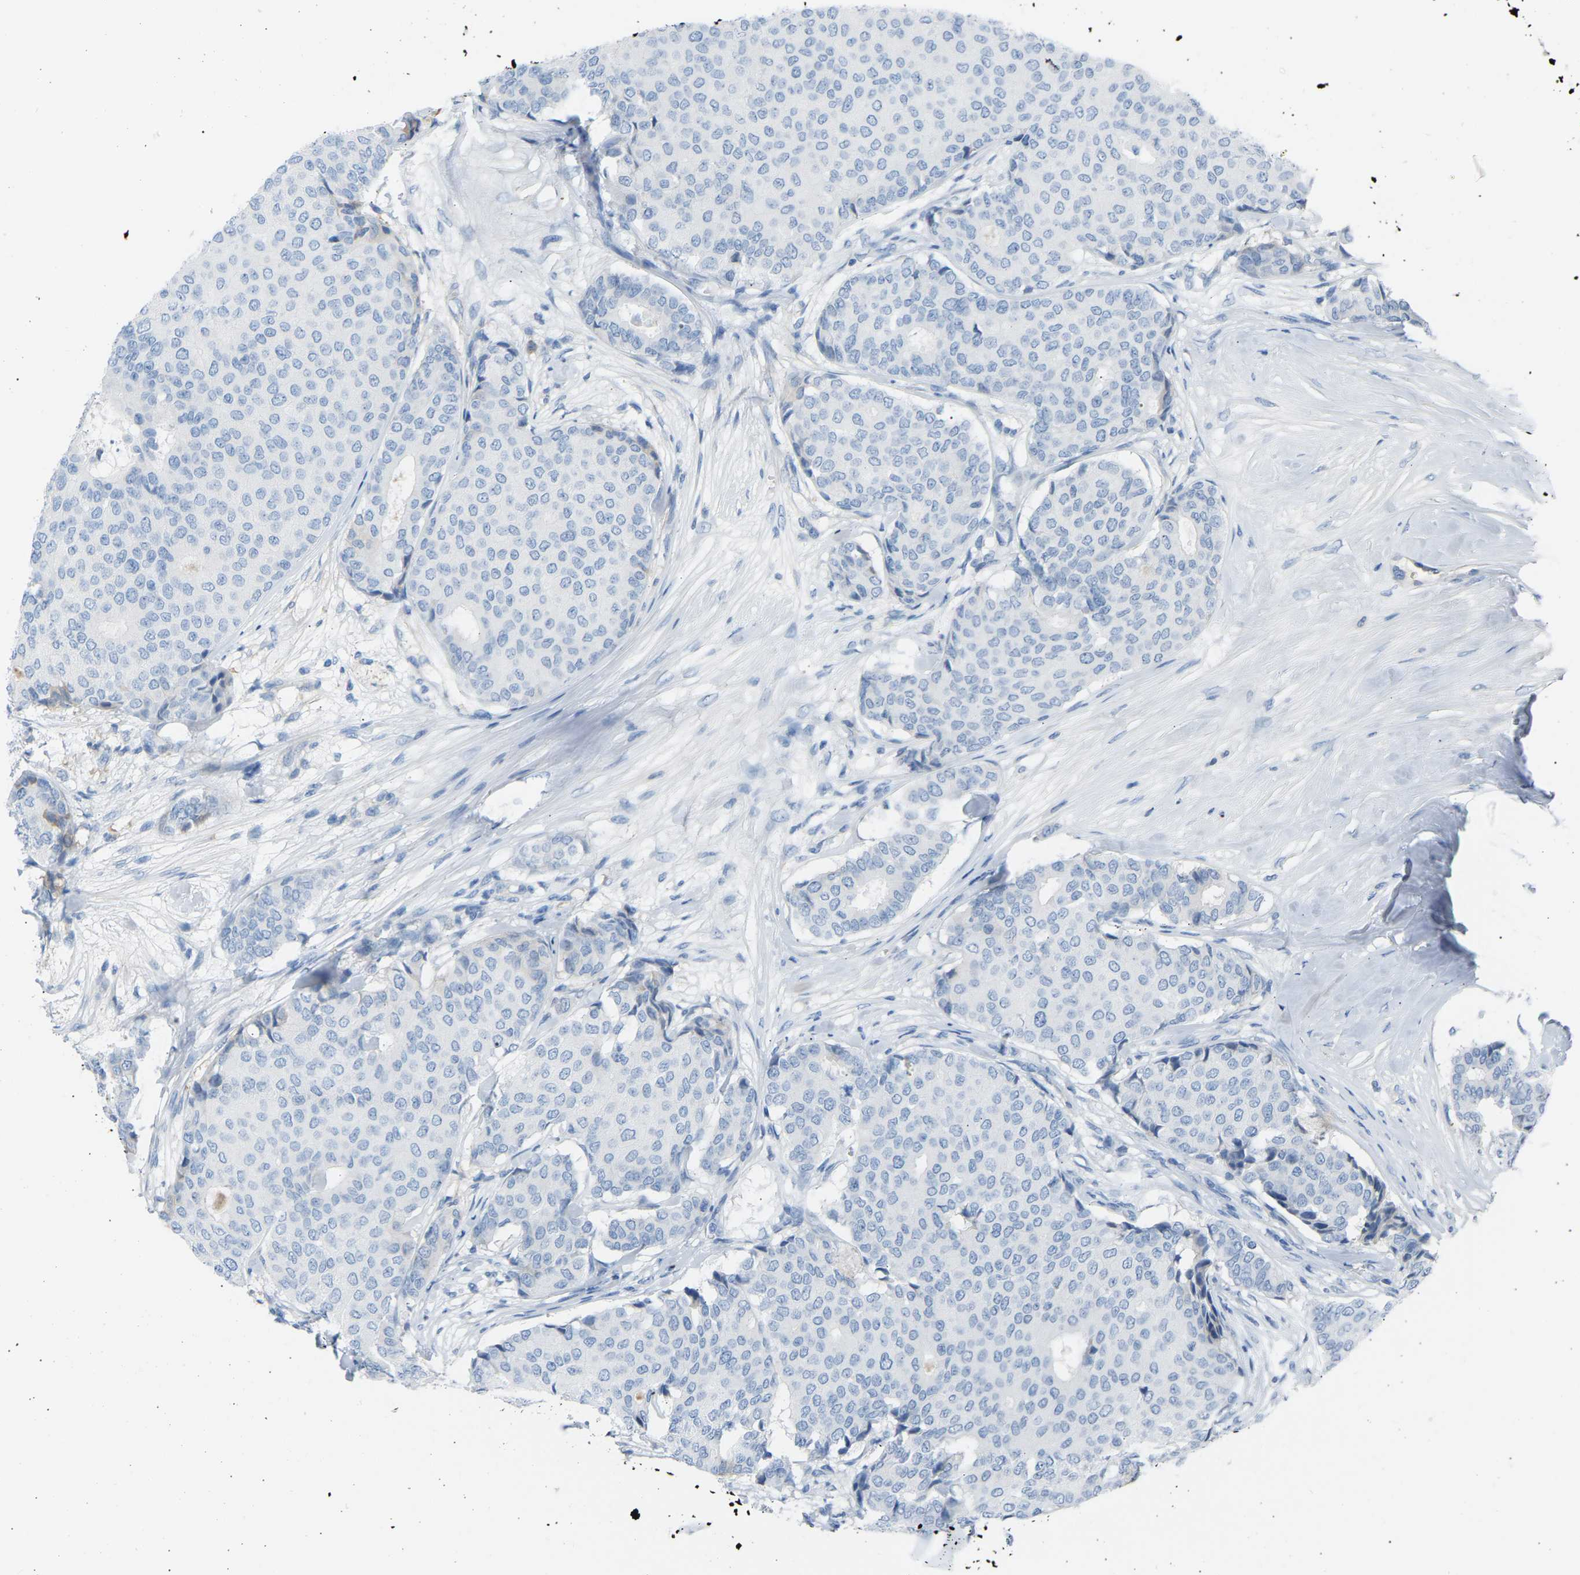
{"staining": {"intensity": "negative", "quantity": "none", "location": "none"}, "tissue": "breast cancer", "cell_type": "Tumor cells", "image_type": "cancer", "snomed": [{"axis": "morphology", "description": "Duct carcinoma"}, {"axis": "topography", "description": "Breast"}], "caption": "The image exhibits no staining of tumor cells in breast cancer. The staining is performed using DAB brown chromogen with nuclei counter-stained in using hematoxylin.", "gene": "GNAS", "patient": {"sex": "female", "age": 75}}